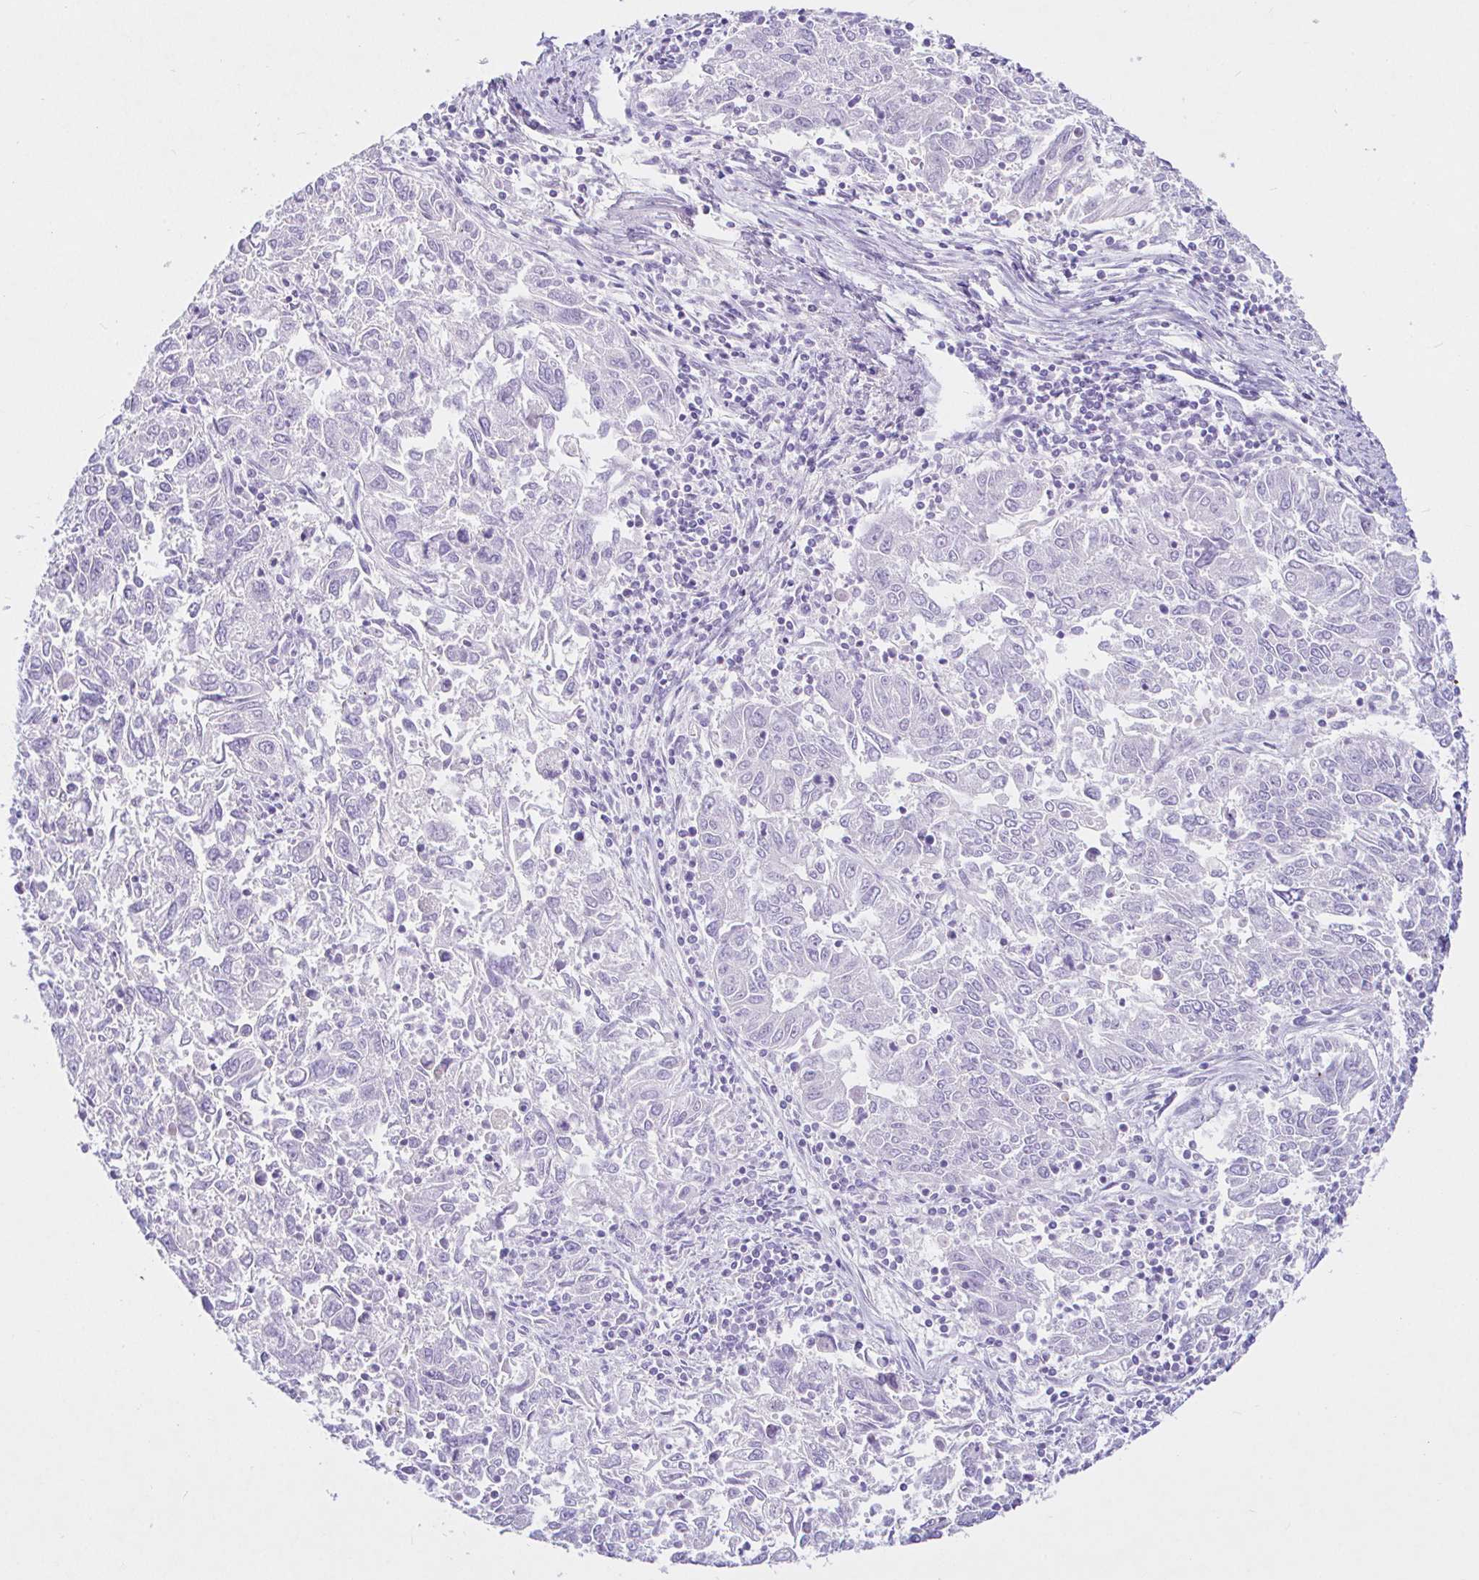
{"staining": {"intensity": "negative", "quantity": "none", "location": "none"}, "tissue": "endometrial cancer", "cell_type": "Tumor cells", "image_type": "cancer", "snomed": [{"axis": "morphology", "description": "Adenocarcinoma, NOS"}, {"axis": "topography", "description": "Endometrium"}], "caption": "An image of endometrial adenocarcinoma stained for a protein shows no brown staining in tumor cells.", "gene": "SAA4", "patient": {"sex": "female", "age": 42}}